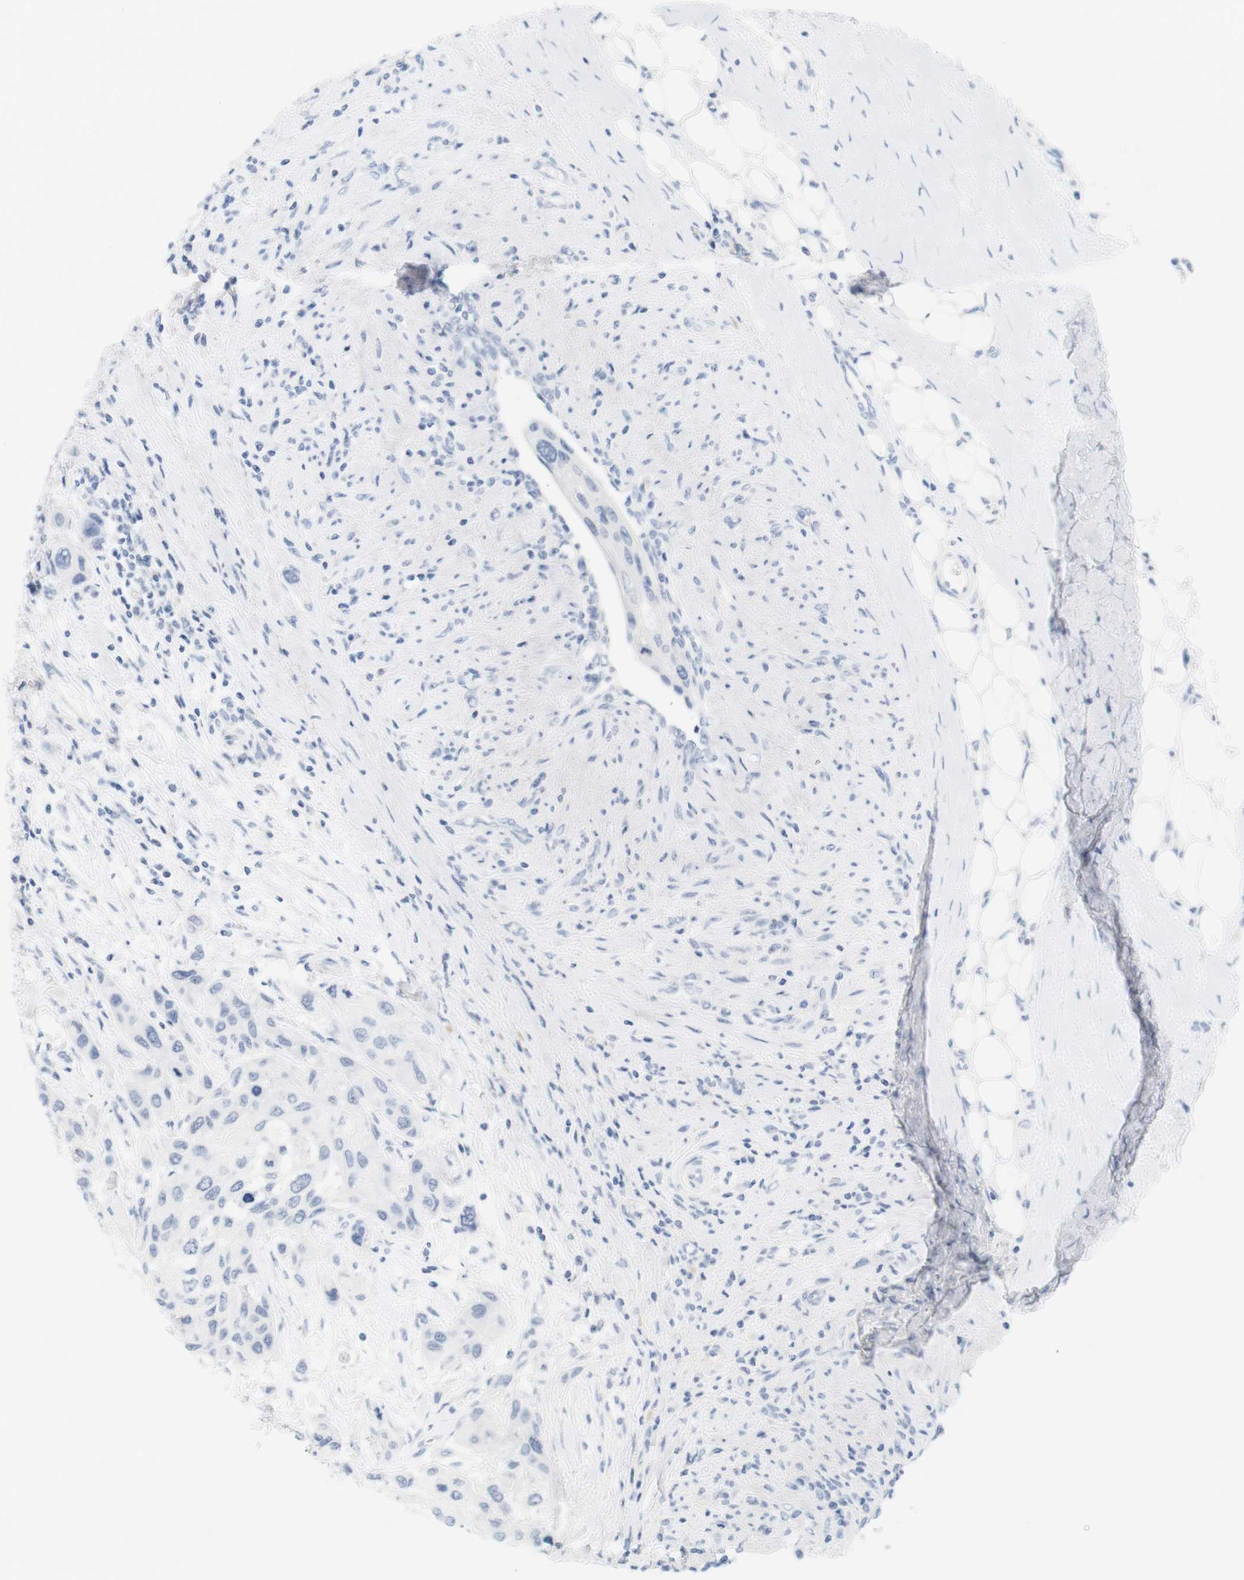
{"staining": {"intensity": "negative", "quantity": "none", "location": "none"}, "tissue": "urothelial cancer", "cell_type": "Tumor cells", "image_type": "cancer", "snomed": [{"axis": "morphology", "description": "Urothelial carcinoma, High grade"}, {"axis": "topography", "description": "Urinary bladder"}], "caption": "Micrograph shows no significant protein staining in tumor cells of high-grade urothelial carcinoma.", "gene": "OPRM1", "patient": {"sex": "female", "age": 56}}